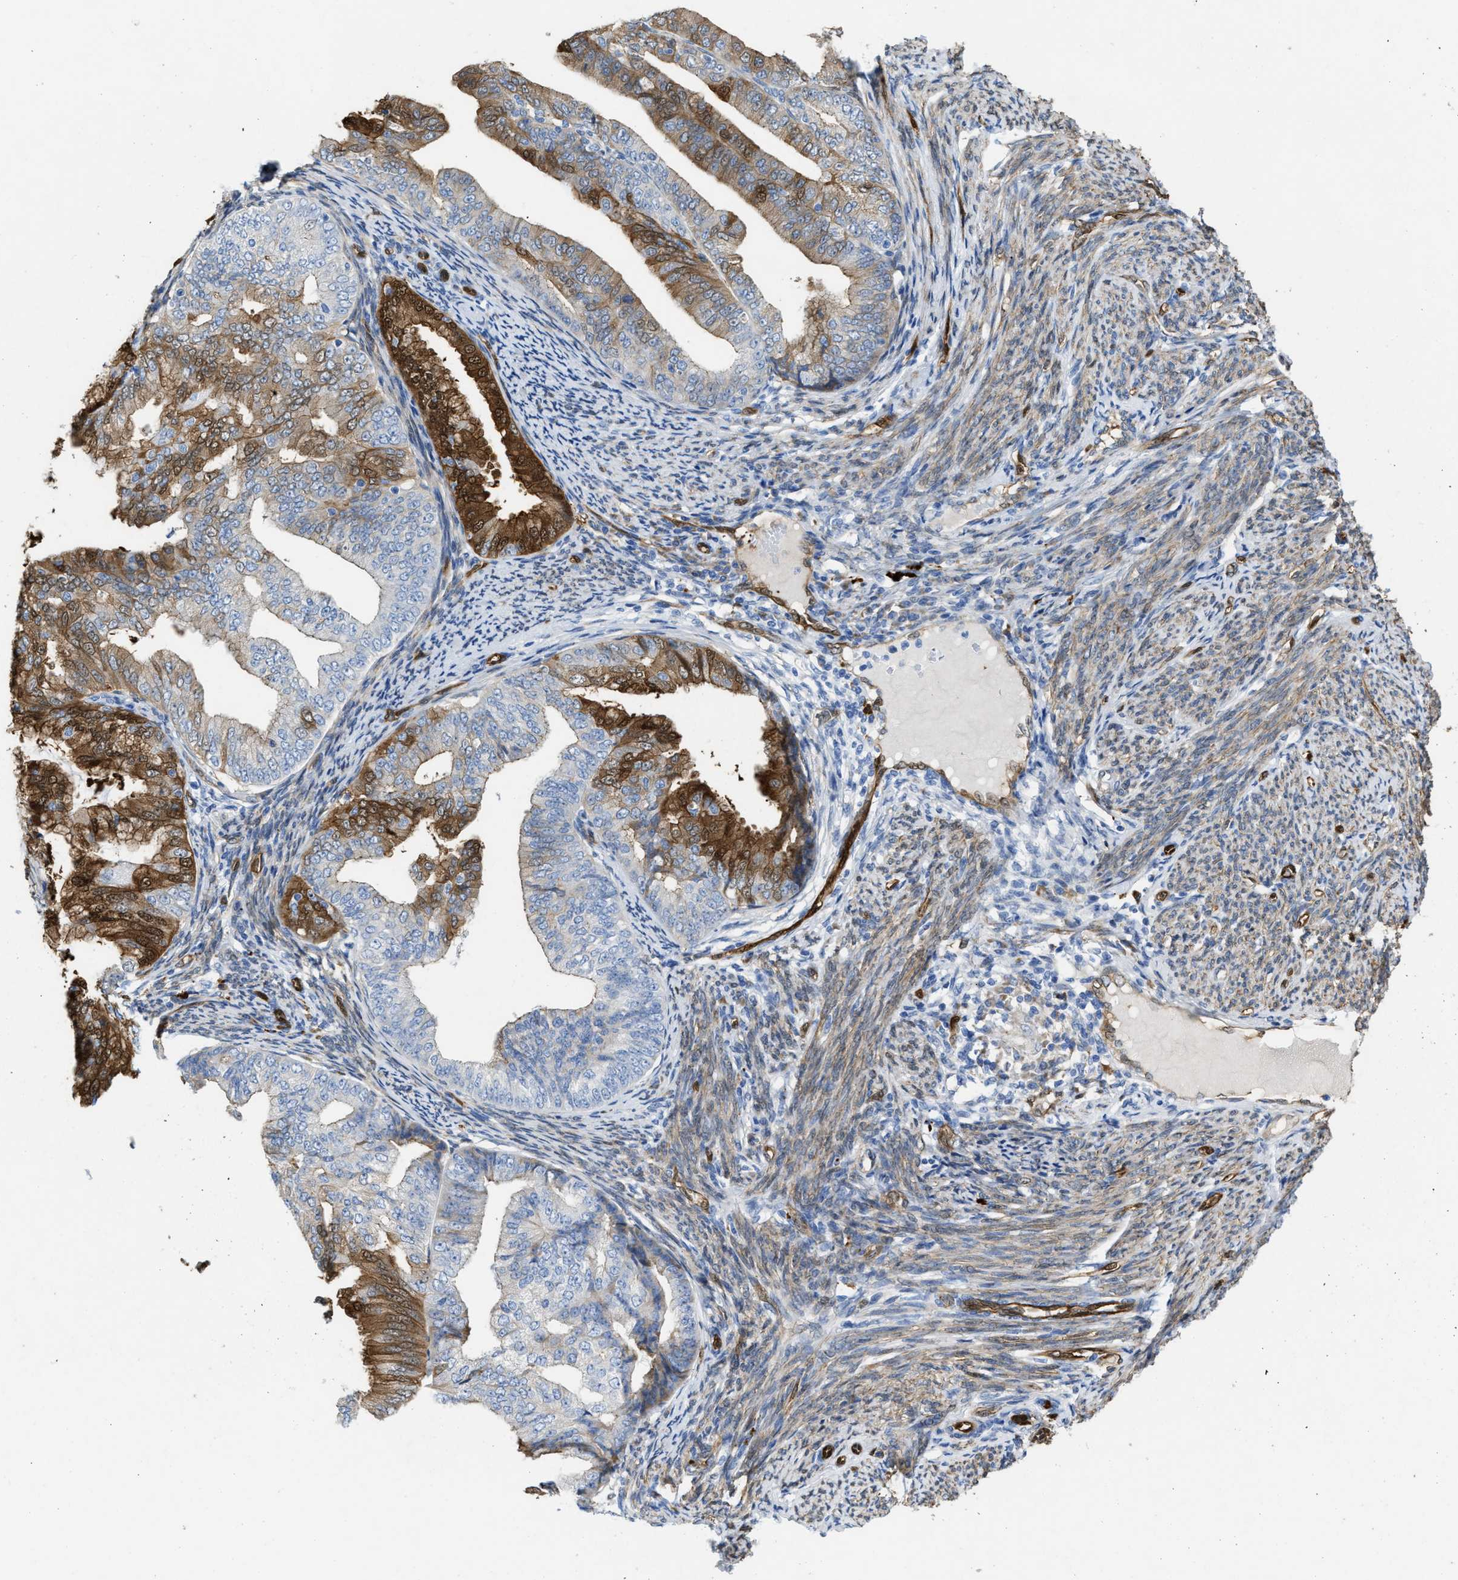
{"staining": {"intensity": "strong", "quantity": "25%-75%", "location": "cytoplasmic/membranous,nuclear"}, "tissue": "endometrial cancer", "cell_type": "Tumor cells", "image_type": "cancer", "snomed": [{"axis": "morphology", "description": "Adenocarcinoma, NOS"}, {"axis": "topography", "description": "Endometrium"}], "caption": "Brown immunohistochemical staining in human endometrial cancer reveals strong cytoplasmic/membranous and nuclear expression in about 25%-75% of tumor cells.", "gene": "ASS1", "patient": {"sex": "female", "age": 63}}